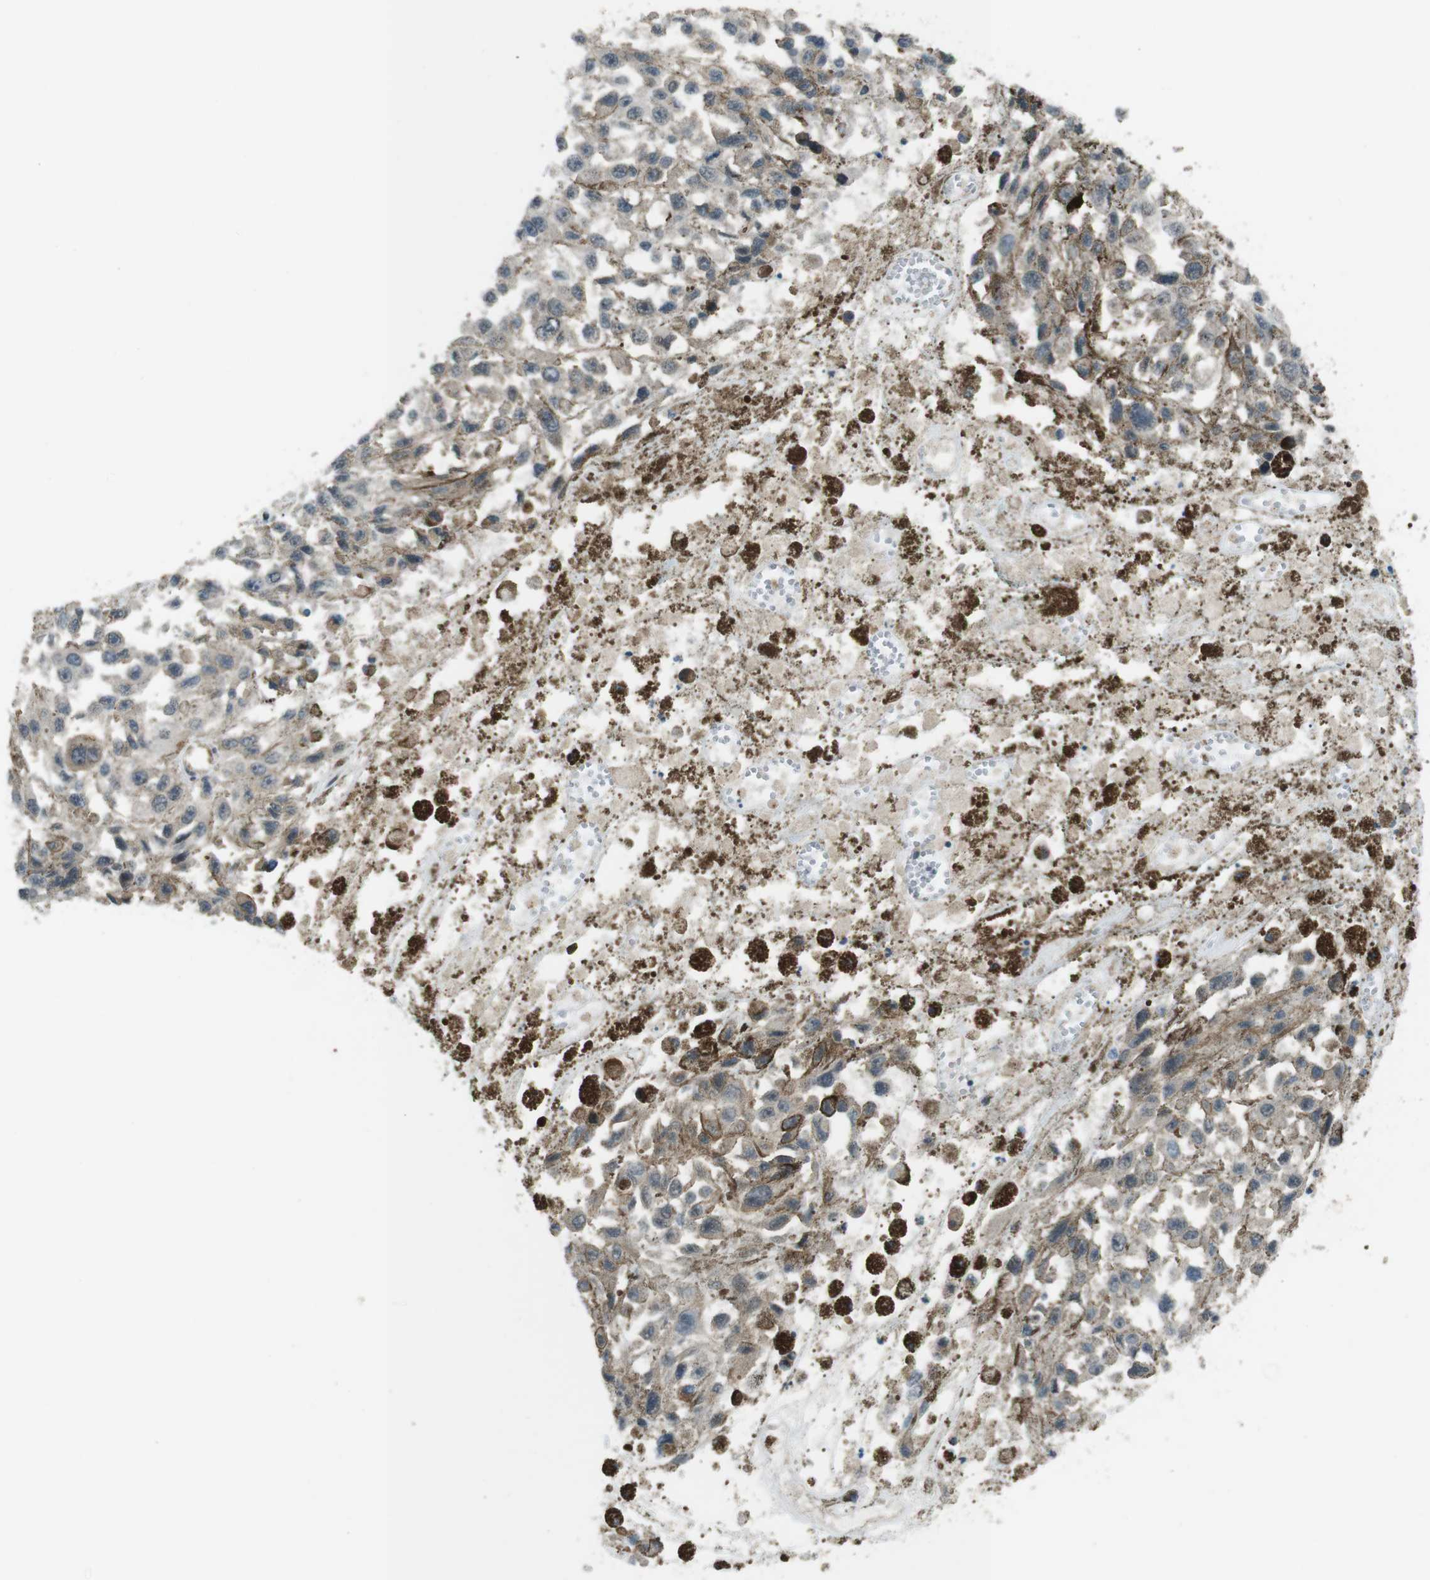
{"staining": {"intensity": "weak", "quantity": "<25%", "location": "cytoplasmic/membranous"}, "tissue": "melanoma", "cell_type": "Tumor cells", "image_type": "cancer", "snomed": [{"axis": "morphology", "description": "Malignant melanoma, Metastatic site"}, {"axis": "topography", "description": "Lymph node"}], "caption": "High magnification brightfield microscopy of malignant melanoma (metastatic site) stained with DAB (brown) and counterstained with hematoxylin (blue): tumor cells show no significant positivity.", "gene": "TIAM2", "patient": {"sex": "male", "age": 59}}